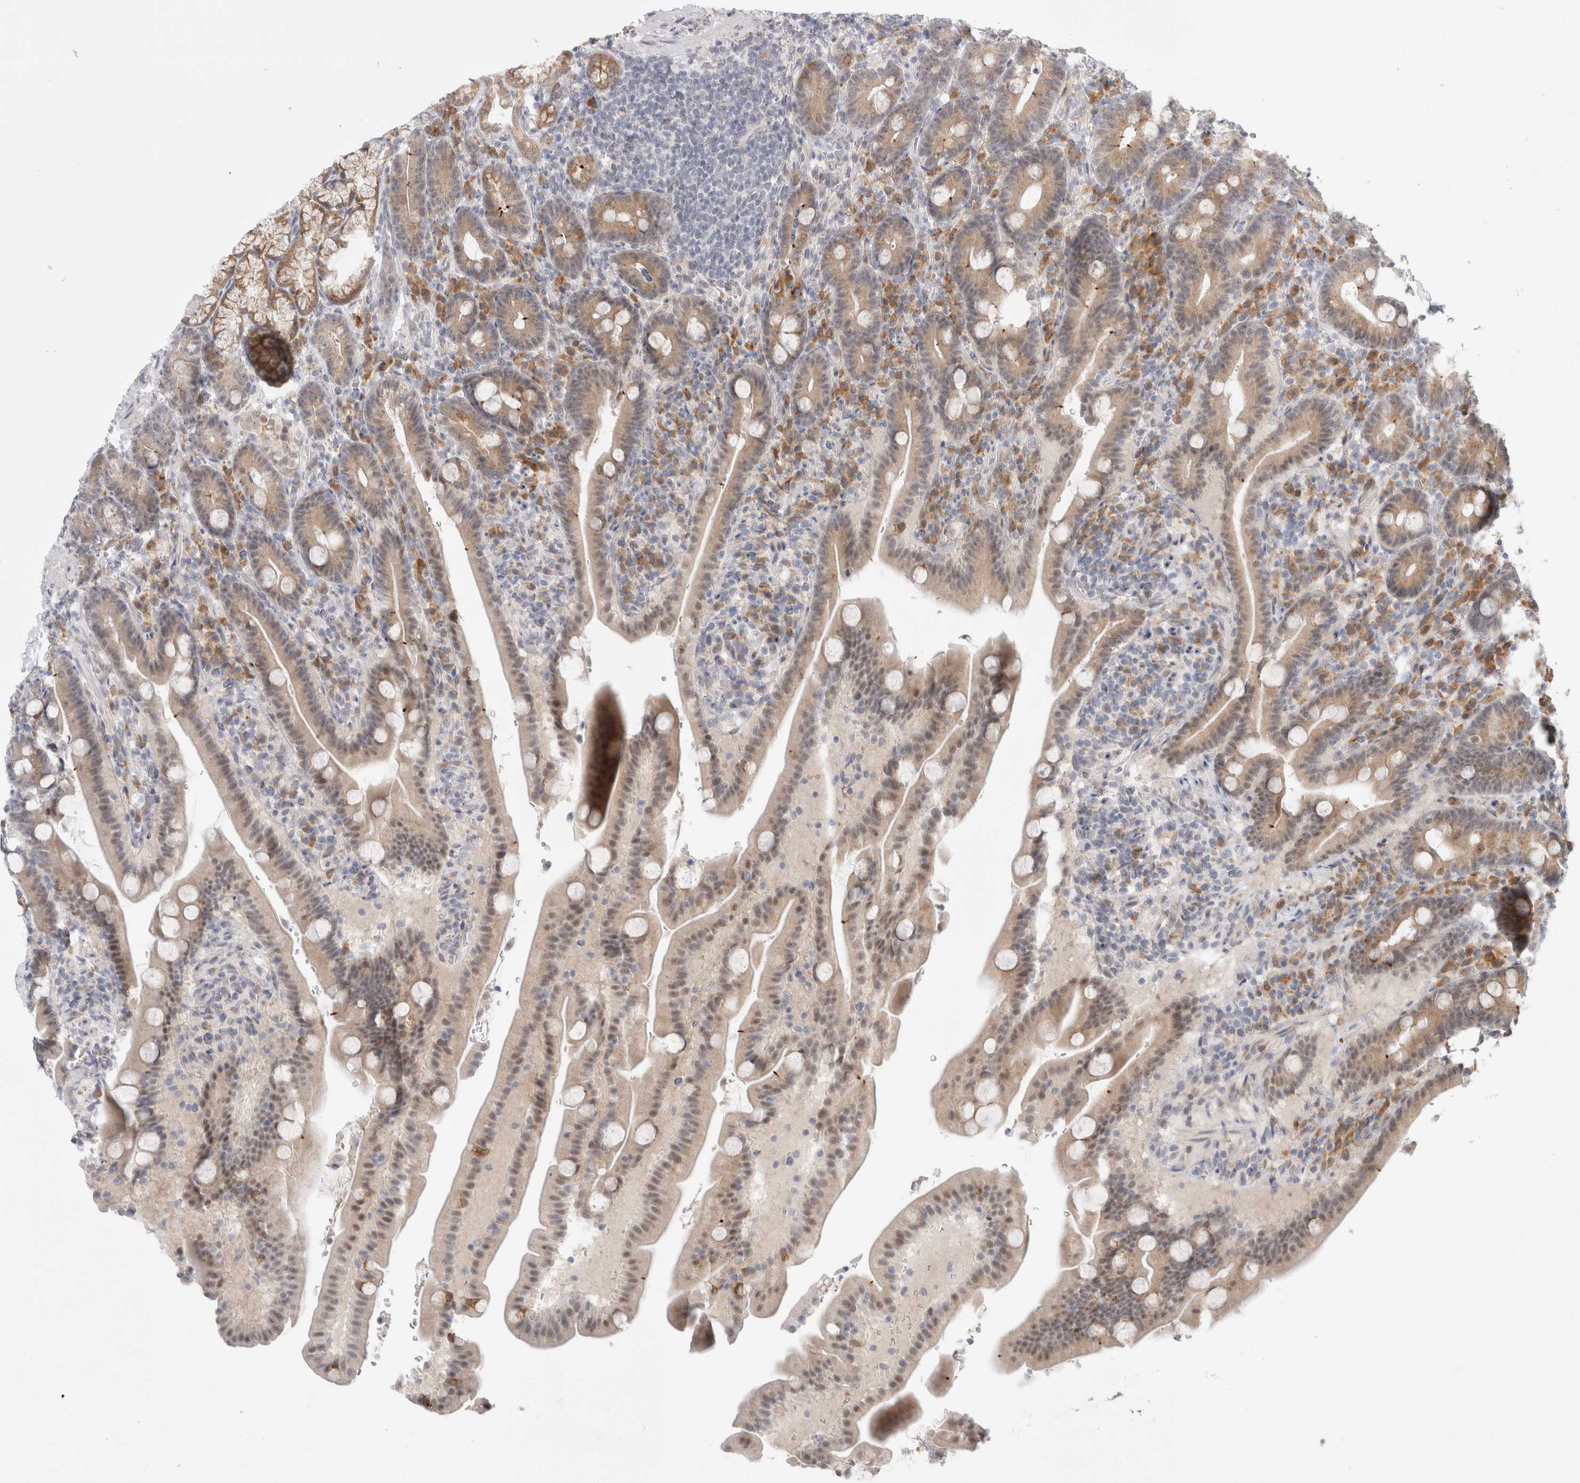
{"staining": {"intensity": "moderate", "quantity": "<25%", "location": "cytoplasmic/membranous,nuclear"}, "tissue": "duodenum", "cell_type": "Glandular cells", "image_type": "normal", "snomed": [{"axis": "morphology", "description": "Normal tissue, NOS"}, {"axis": "topography", "description": "Duodenum"}], "caption": "Moderate cytoplasmic/membranous,nuclear positivity for a protein is seen in approximately <25% of glandular cells of benign duodenum using IHC.", "gene": "TRMT1L", "patient": {"sex": "male", "age": 54}}